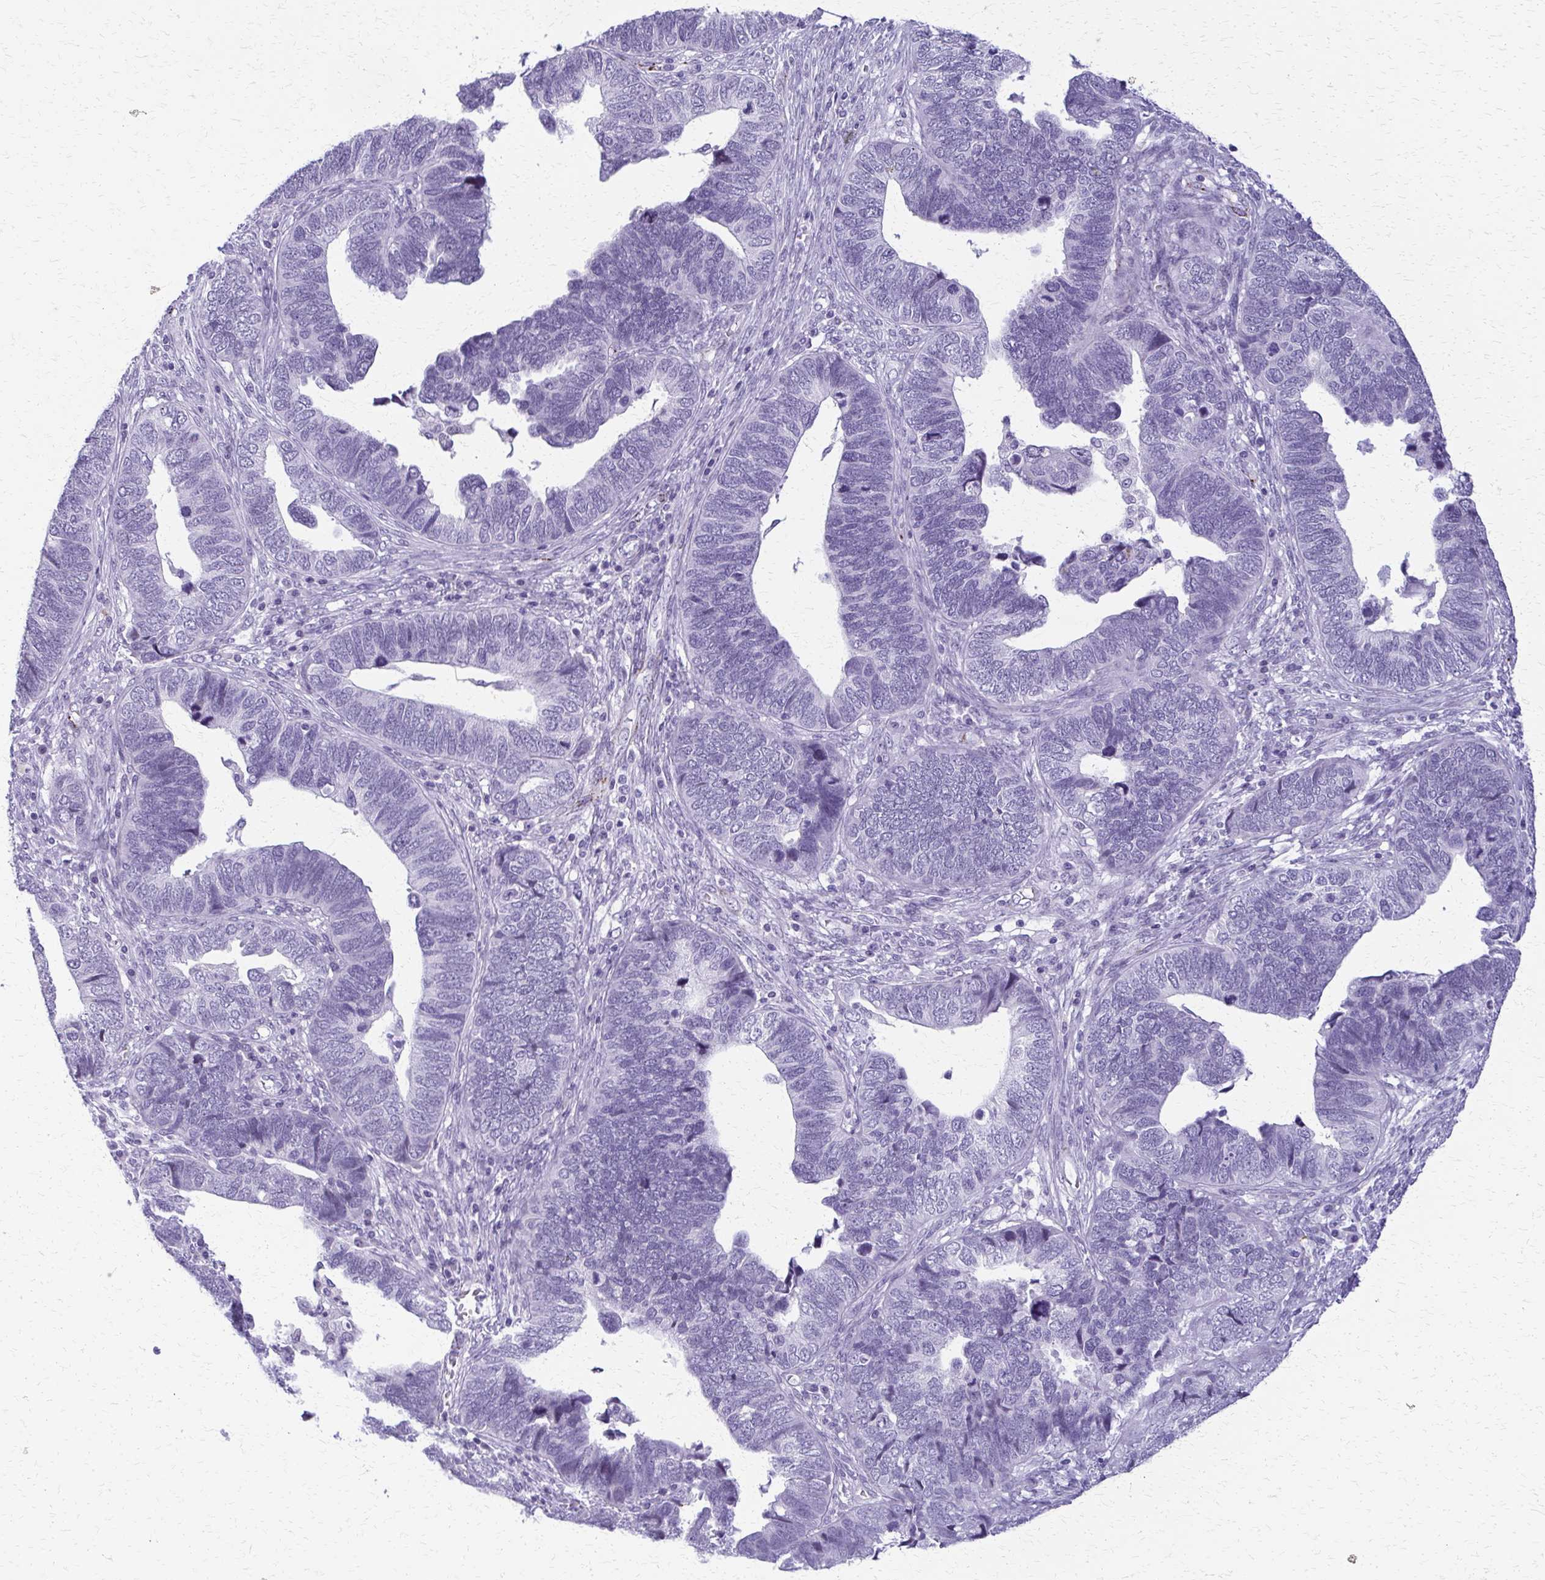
{"staining": {"intensity": "negative", "quantity": "none", "location": "none"}, "tissue": "endometrial cancer", "cell_type": "Tumor cells", "image_type": "cancer", "snomed": [{"axis": "morphology", "description": "Adenocarcinoma, NOS"}, {"axis": "topography", "description": "Endometrium"}], "caption": "Immunohistochemical staining of adenocarcinoma (endometrial) demonstrates no significant staining in tumor cells.", "gene": "FAM162B", "patient": {"sex": "female", "age": 79}}